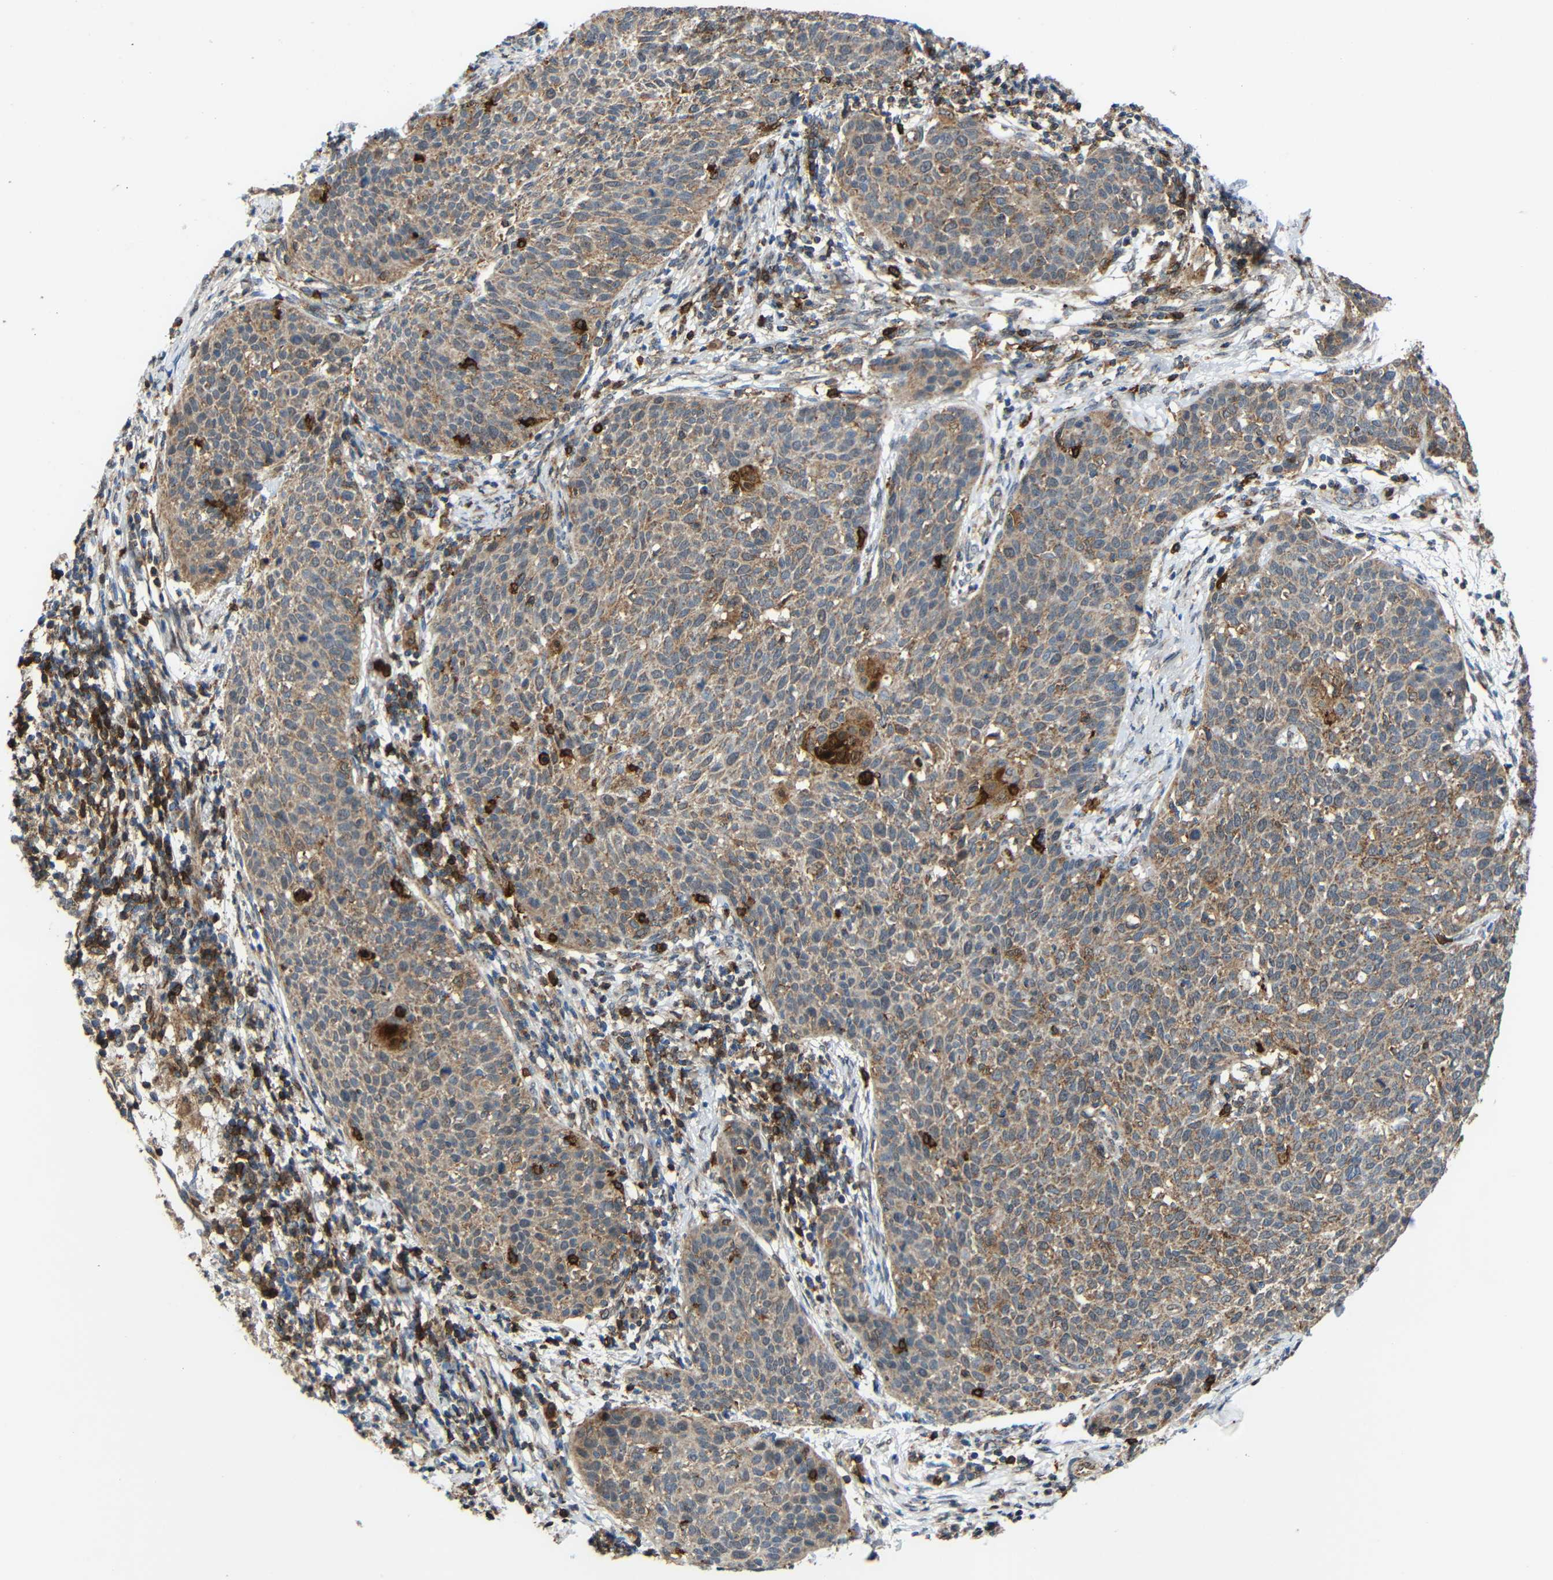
{"staining": {"intensity": "moderate", "quantity": ">75%", "location": "cytoplasmic/membranous"}, "tissue": "cervical cancer", "cell_type": "Tumor cells", "image_type": "cancer", "snomed": [{"axis": "morphology", "description": "Squamous cell carcinoma, NOS"}, {"axis": "topography", "description": "Cervix"}], "caption": "Brown immunohistochemical staining in human cervical squamous cell carcinoma displays moderate cytoplasmic/membranous positivity in about >75% of tumor cells.", "gene": "C1GALT1", "patient": {"sex": "female", "age": 38}}